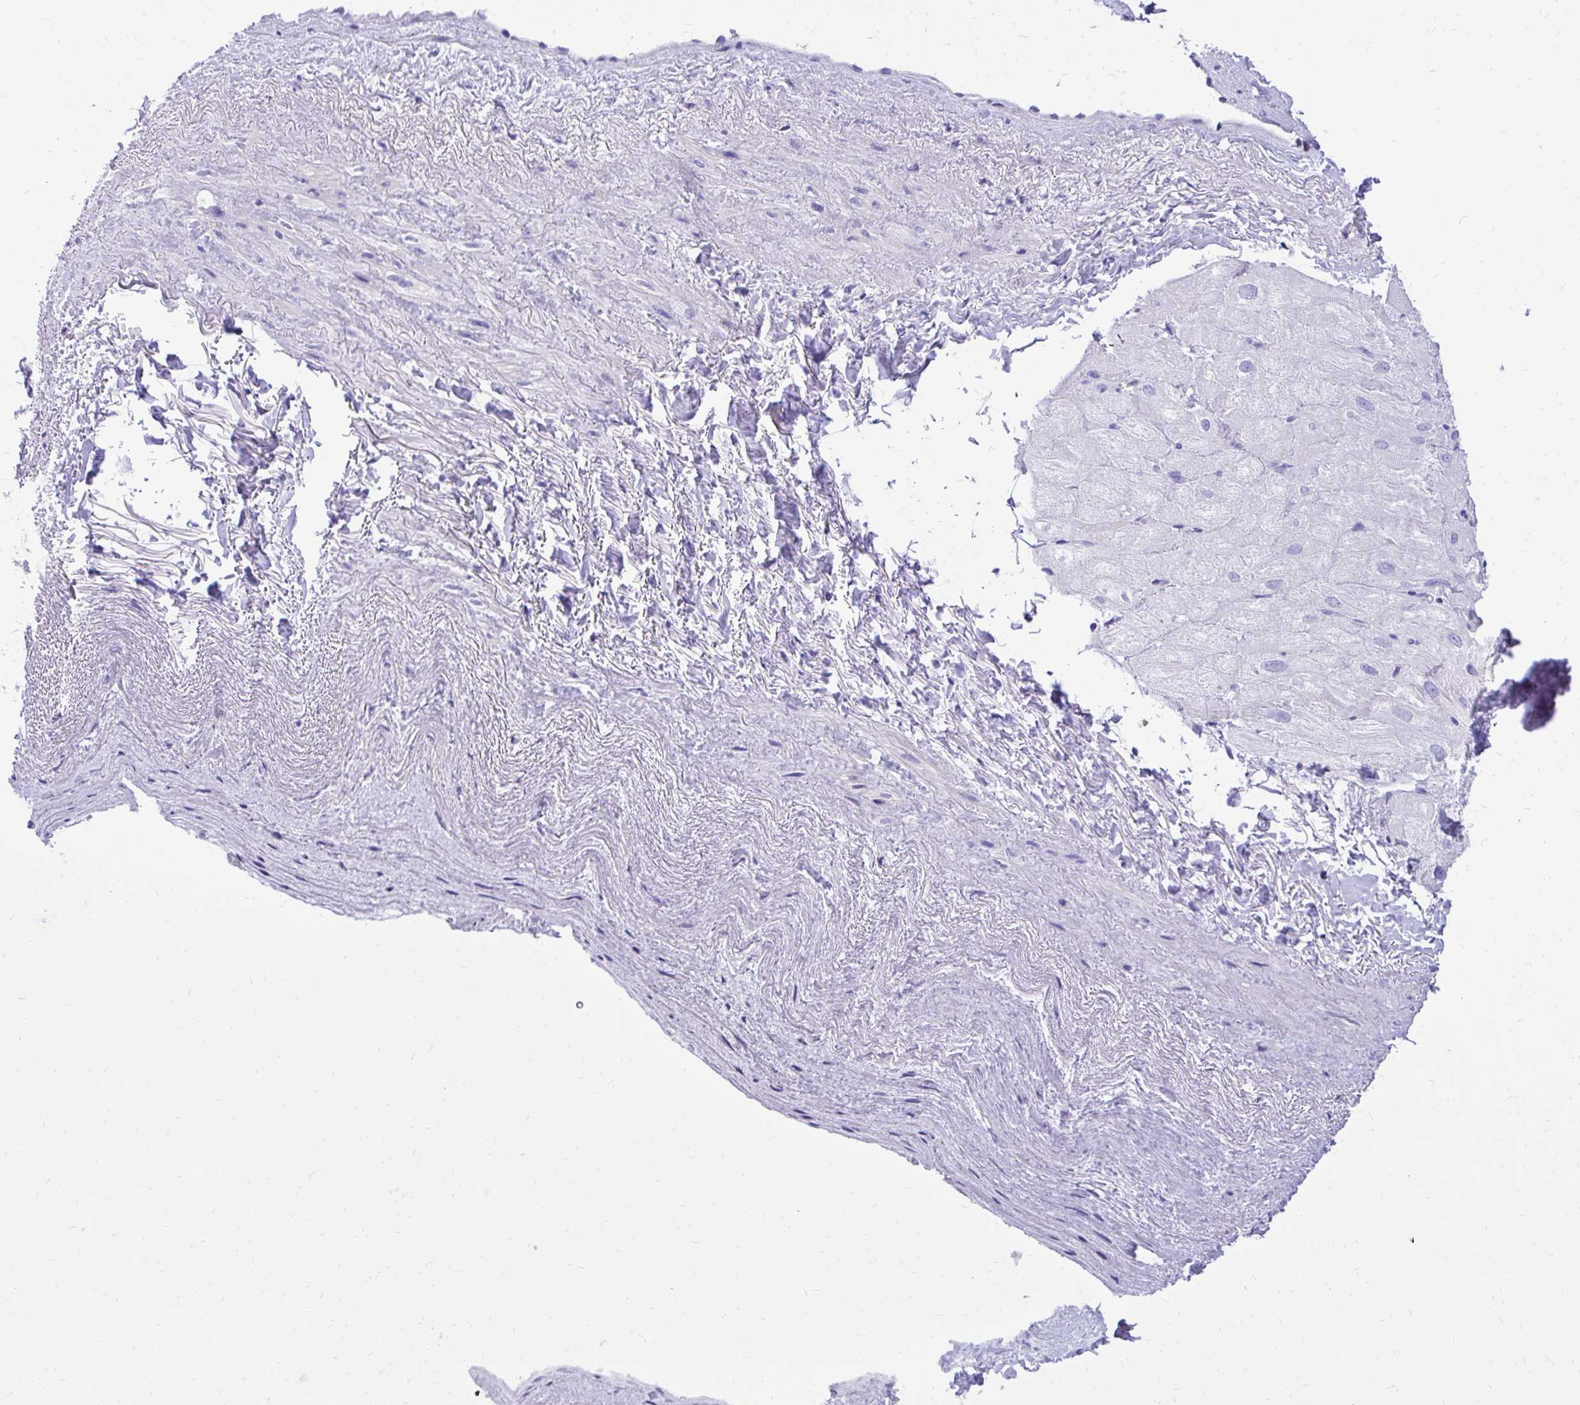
{"staining": {"intensity": "negative", "quantity": "none", "location": "none"}, "tissue": "heart muscle", "cell_type": "Cardiomyocytes", "image_type": "normal", "snomed": [{"axis": "morphology", "description": "Normal tissue, NOS"}, {"axis": "topography", "description": "Heart"}], "caption": "IHC photomicrograph of unremarkable heart muscle: human heart muscle stained with DAB (3,3'-diaminobenzidine) reveals no significant protein positivity in cardiomyocytes. The staining is performed using DAB brown chromogen with nuclei counter-stained in using hematoxylin.", "gene": "CAT", "patient": {"sex": "male", "age": 62}}